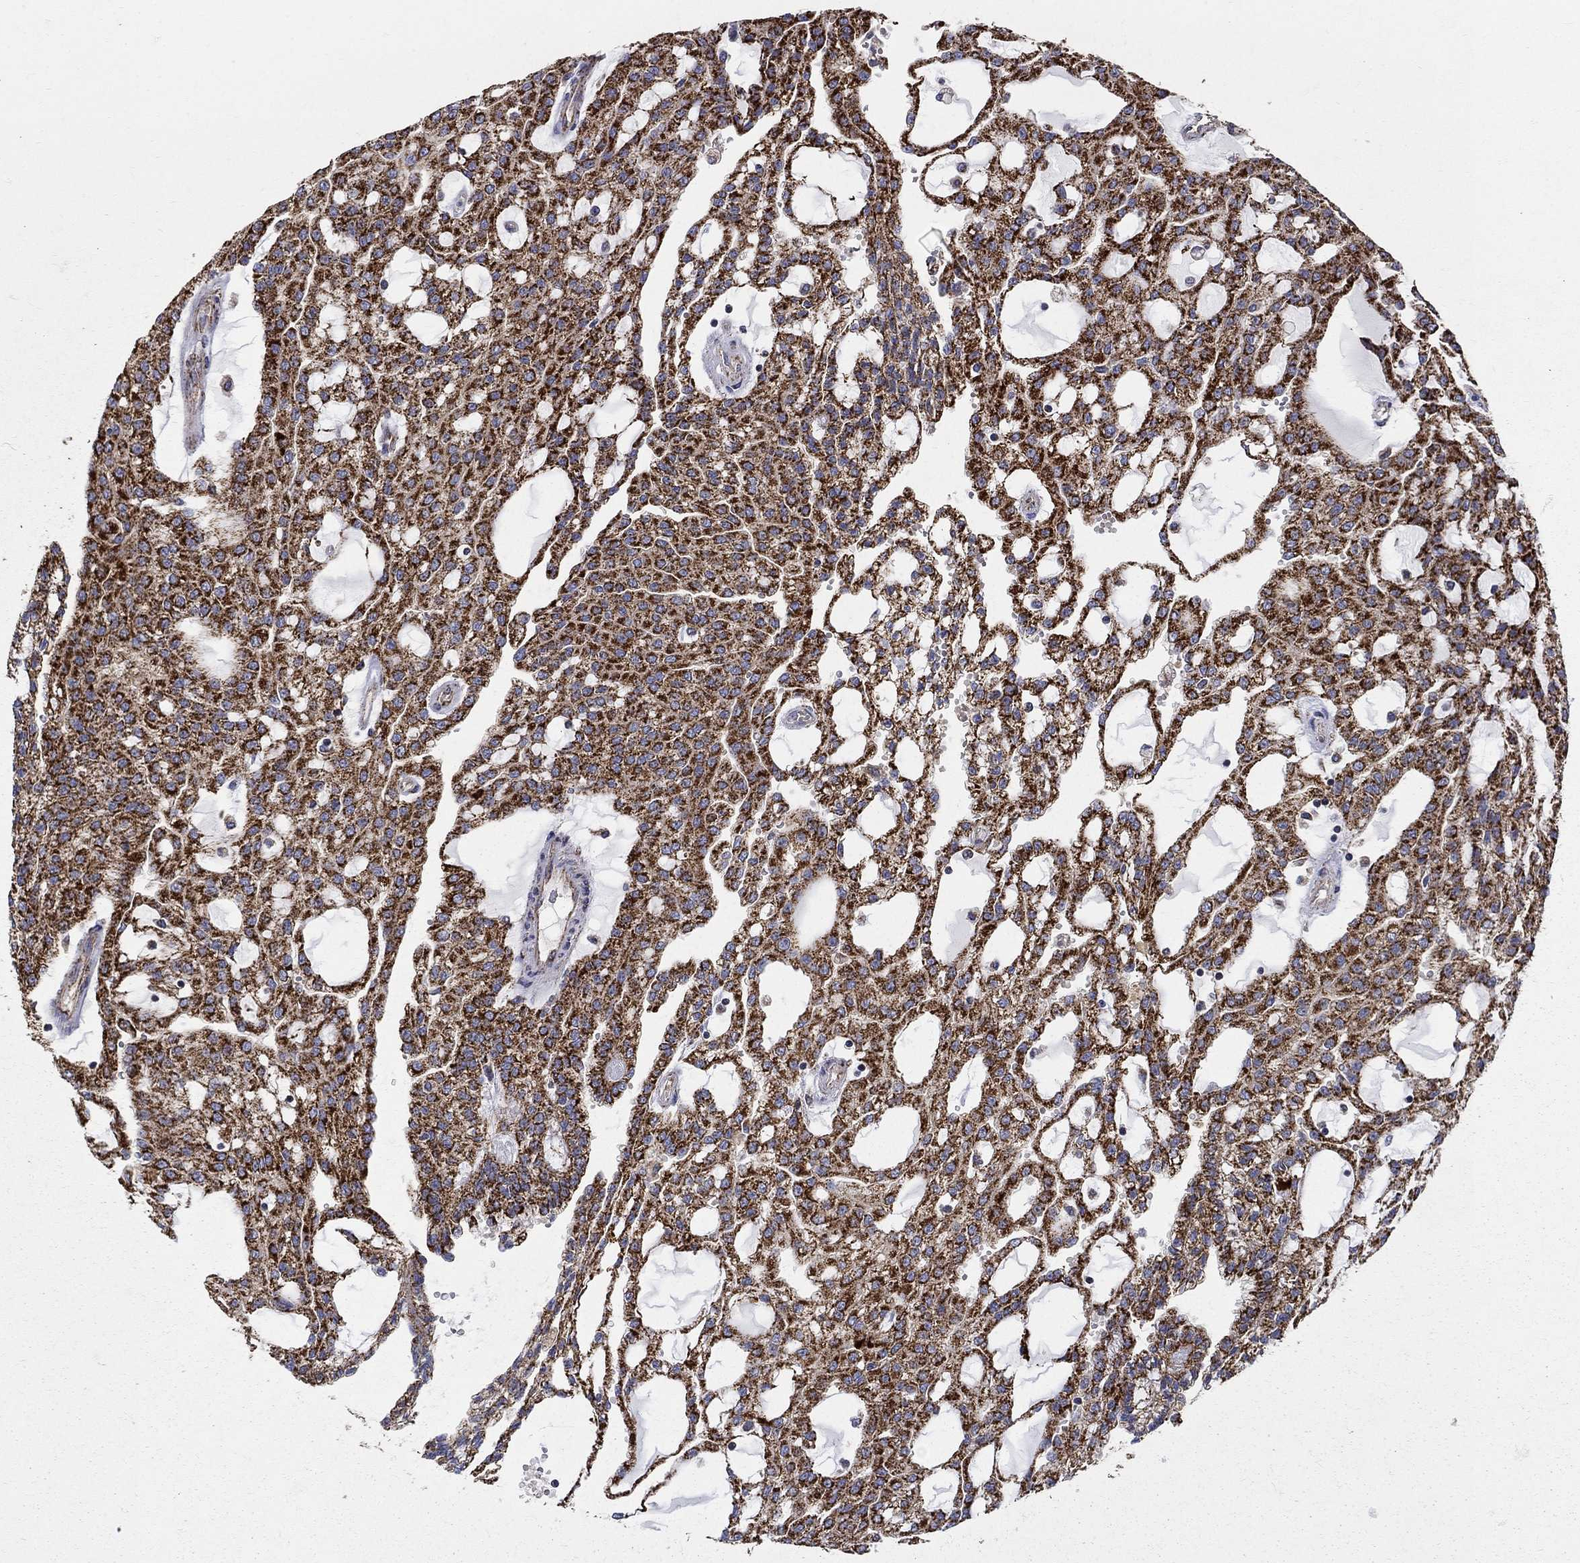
{"staining": {"intensity": "strong", "quantity": ">75%", "location": "cytoplasmic/membranous"}, "tissue": "renal cancer", "cell_type": "Tumor cells", "image_type": "cancer", "snomed": [{"axis": "morphology", "description": "Adenocarcinoma, NOS"}, {"axis": "topography", "description": "Kidney"}], "caption": "Immunohistochemistry of human renal cancer exhibits high levels of strong cytoplasmic/membranous expression in about >75% of tumor cells. Nuclei are stained in blue.", "gene": "GCSH", "patient": {"sex": "male", "age": 63}}